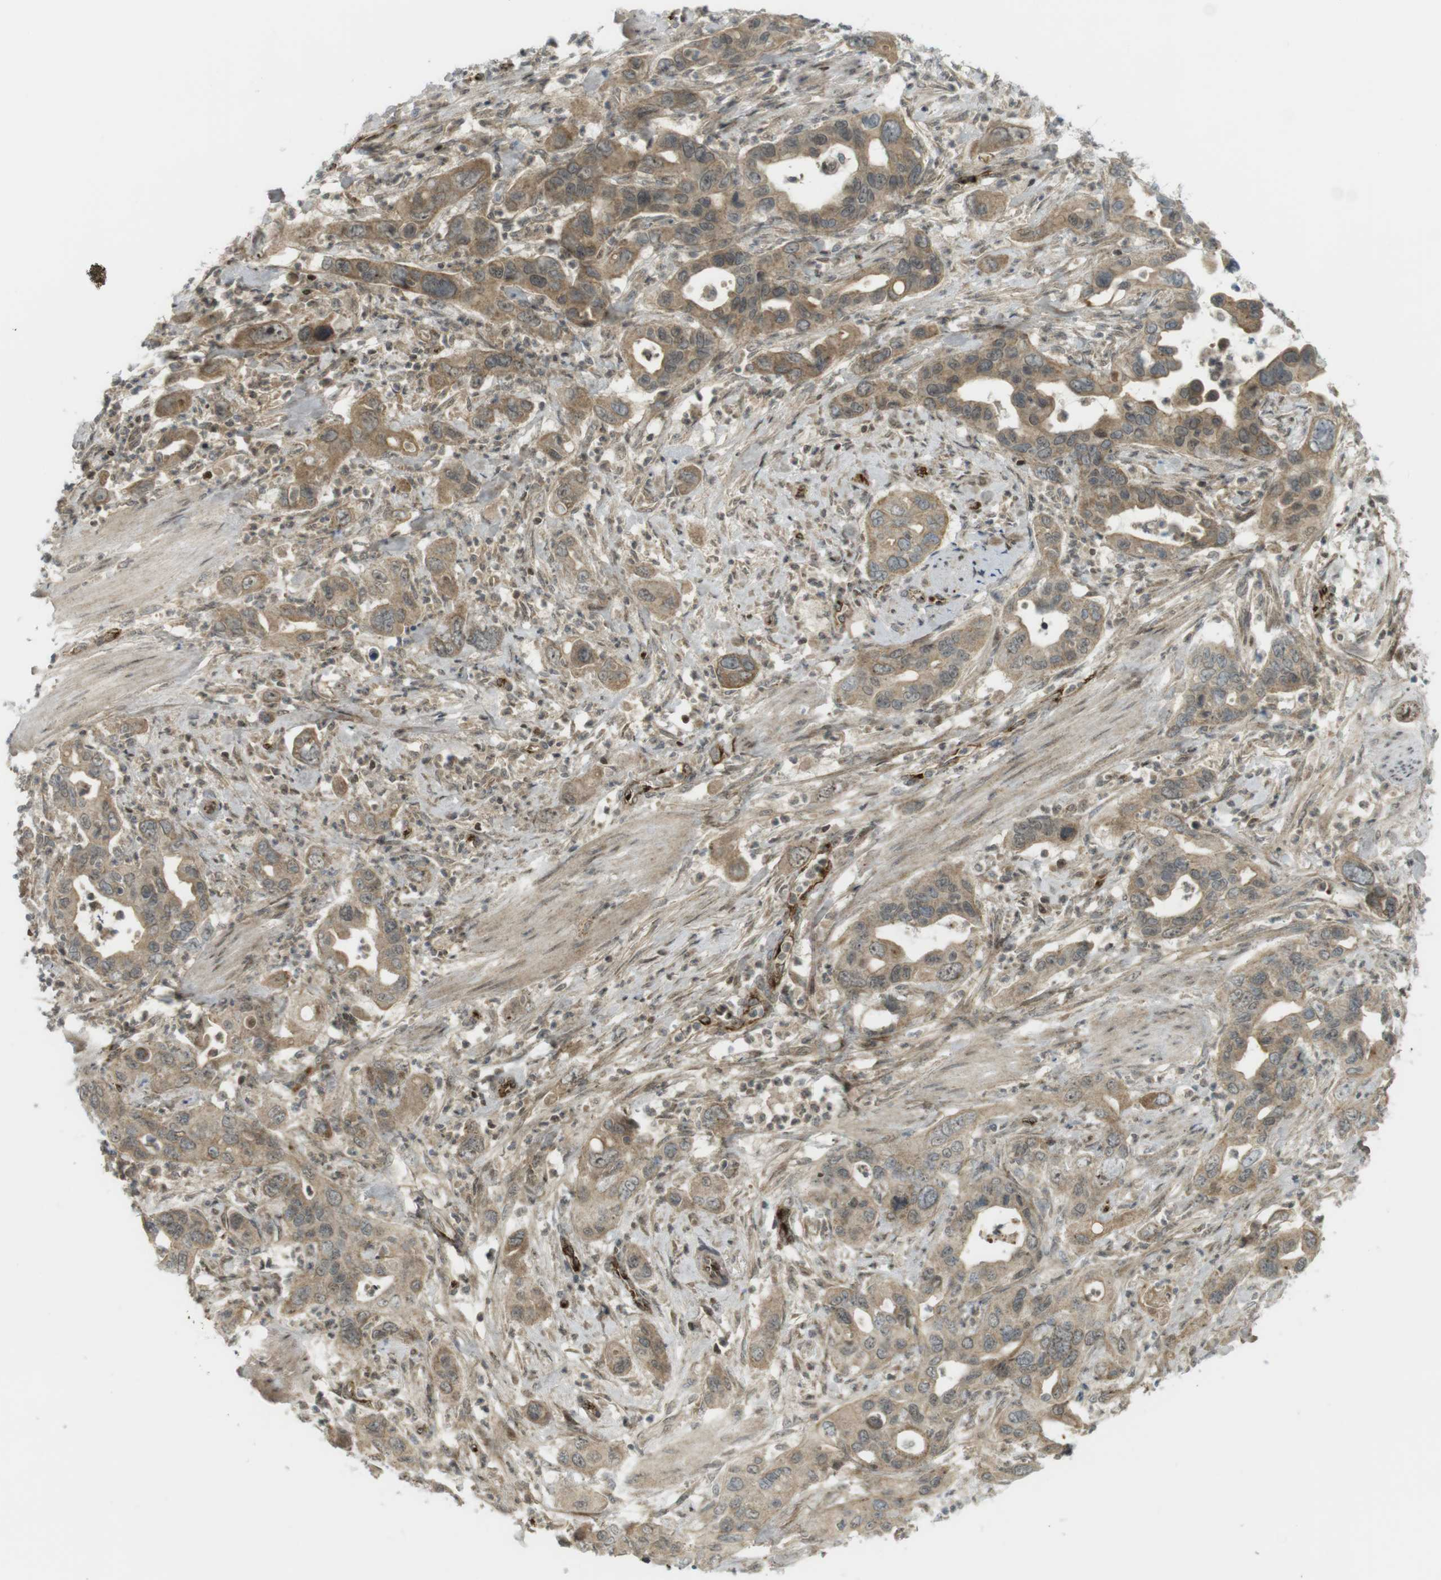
{"staining": {"intensity": "moderate", "quantity": ">75%", "location": "cytoplasmic/membranous,nuclear"}, "tissue": "pancreatic cancer", "cell_type": "Tumor cells", "image_type": "cancer", "snomed": [{"axis": "morphology", "description": "Adenocarcinoma, NOS"}, {"axis": "topography", "description": "Pancreas"}], "caption": "Immunohistochemistry of pancreatic cancer (adenocarcinoma) reveals medium levels of moderate cytoplasmic/membranous and nuclear positivity in about >75% of tumor cells.", "gene": "PPP1R13B", "patient": {"sex": "female", "age": 71}}